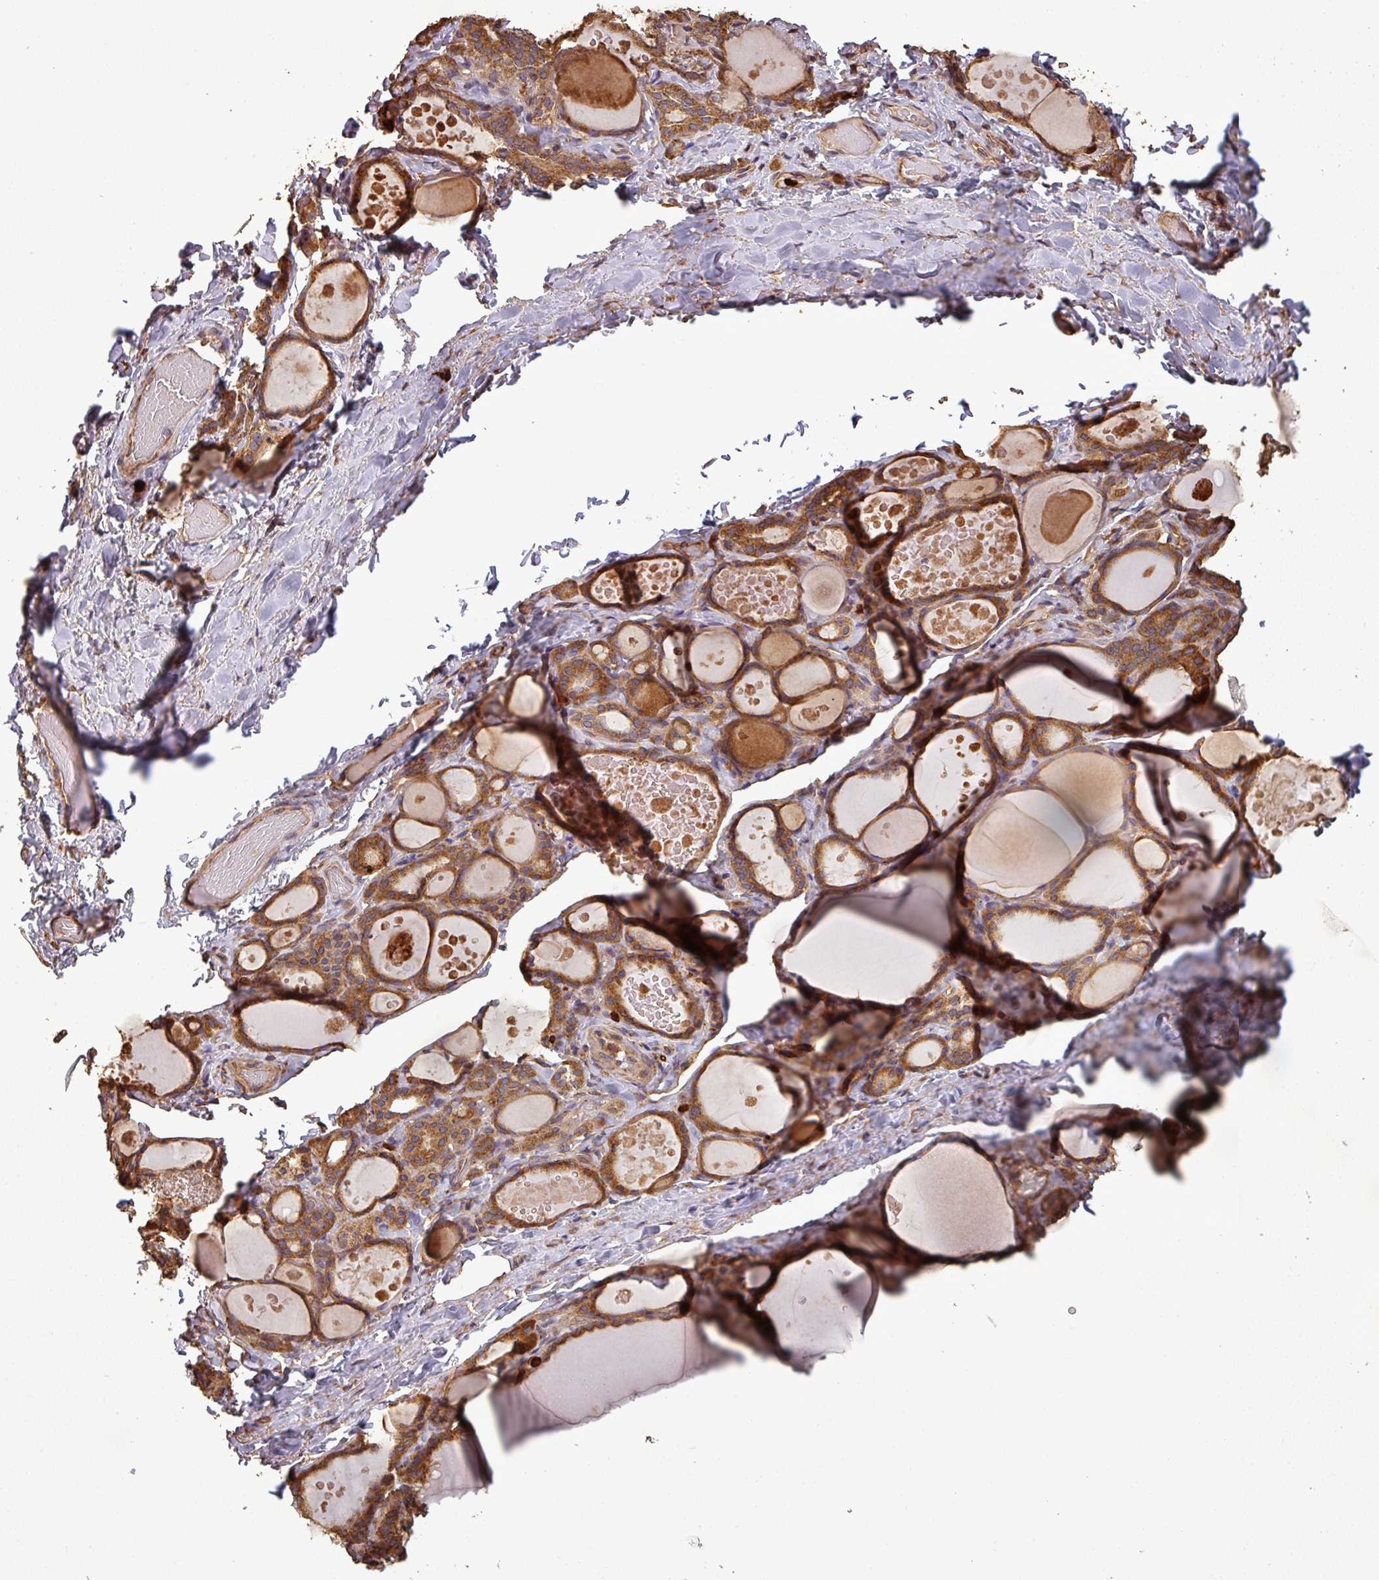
{"staining": {"intensity": "strong", "quantity": ">75%", "location": "cytoplasmic/membranous"}, "tissue": "thyroid gland", "cell_type": "Glandular cells", "image_type": "normal", "snomed": [{"axis": "morphology", "description": "Normal tissue, NOS"}, {"axis": "topography", "description": "Thyroid gland"}], "caption": "DAB (3,3'-diaminobenzidine) immunohistochemical staining of normal human thyroid gland demonstrates strong cytoplasmic/membranous protein positivity in about >75% of glandular cells. (Stains: DAB (3,3'-diaminobenzidine) in brown, nuclei in blue, Microscopy: brightfield microscopy at high magnification).", "gene": "PLEKHM1", "patient": {"sex": "female", "age": 46}}